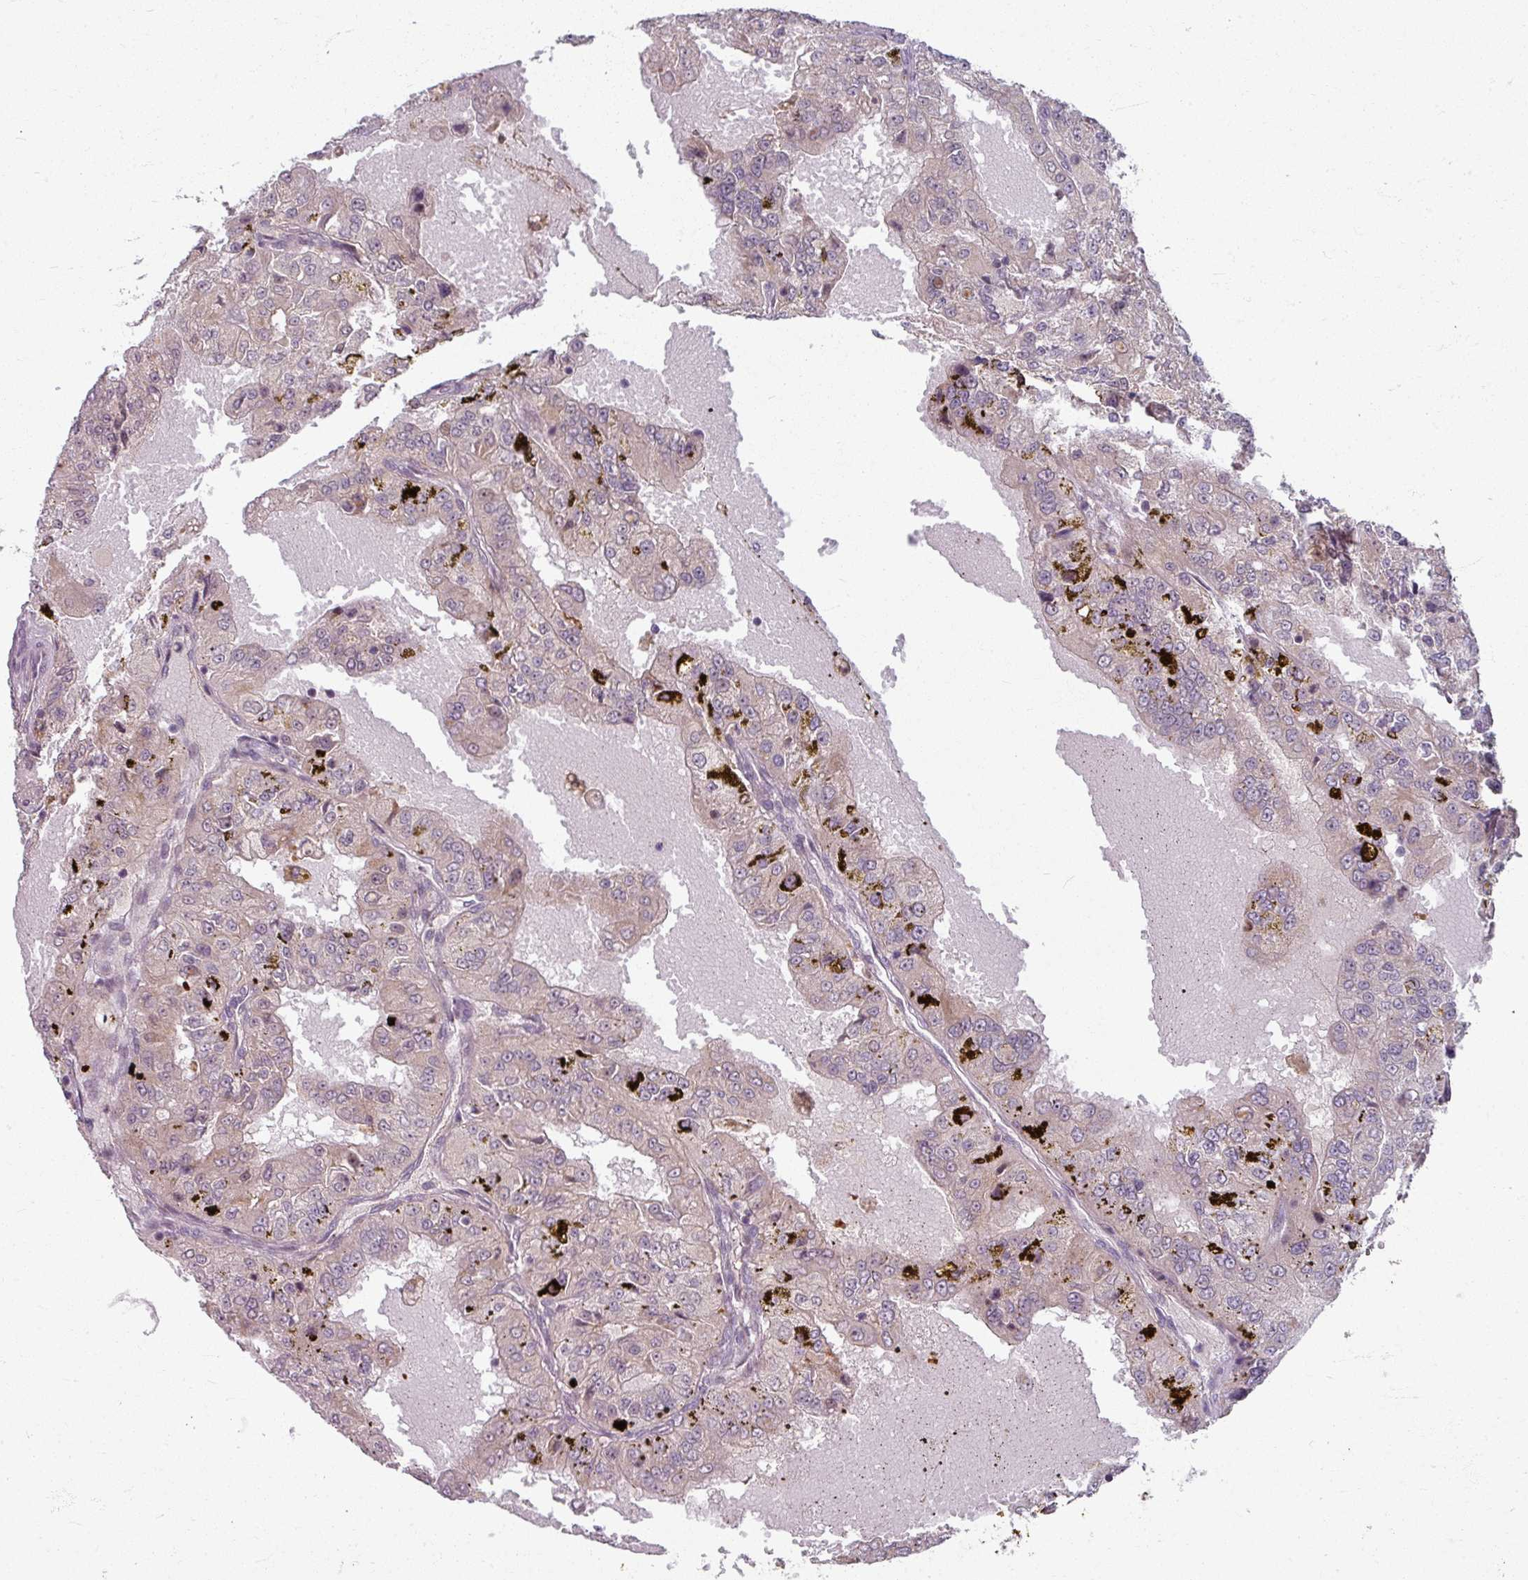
{"staining": {"intensity": "weak", "quantity": "25%-75%", "location": "cytoplasmic/membranous"}, "tissue": "renal cancer", "cell_type": "Tumor cells", "image_type": "cancer", "snomed": [{"axis": "morphology", "description": "Adenocarcinoma, NOS"}, {"axis": "topography", "description": "Kidney"}], "caption": "Renal cancer (adenocarcinoma) stained with a brown dye shows weak cytoplasmic/membranous positive expression in approximately 25%-75% of tumor cells.", "gene": "KLC3", "patient": {"sex": "female", "age": 63}}